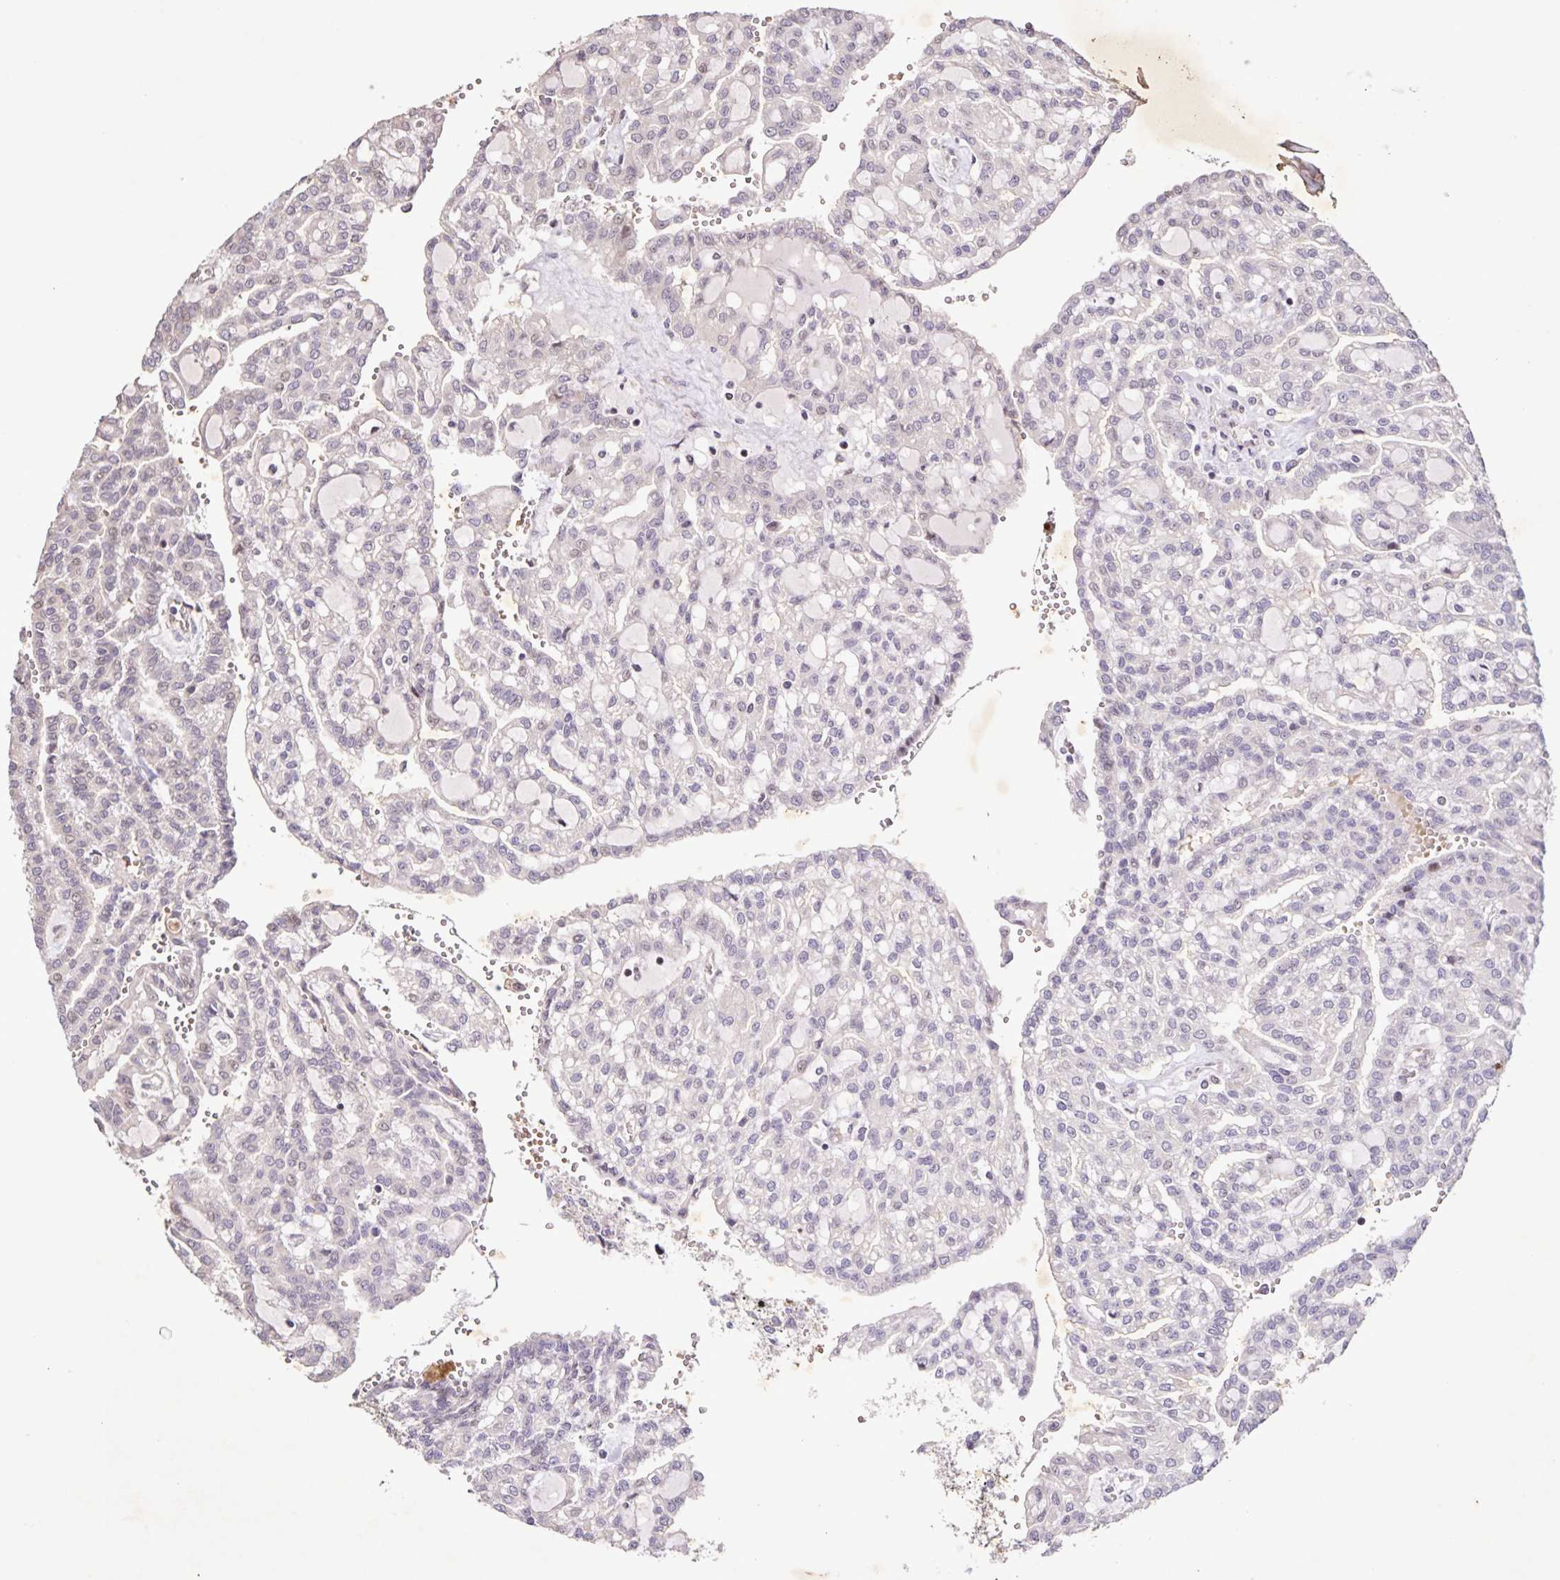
{"staining": {"intensity": "negative", "quantity": "none", "location": "none"}, "tissue": "renal cancer", "cell_type": "Tumor cells", "image_type": "cancer", "snomed": [{"axis": "morphology", "description": "Adenocarcinoma, NOS"}, {"axis": "topography", "description": "Kidney"}], "caption": "An IHC micrograph of adenocarcinoma (renal) is shown. There is no staining in tumor cells of adenocarcinoma (renal).", "gene": "GDF2", "patient": {"sex": "male", "age": 63}}